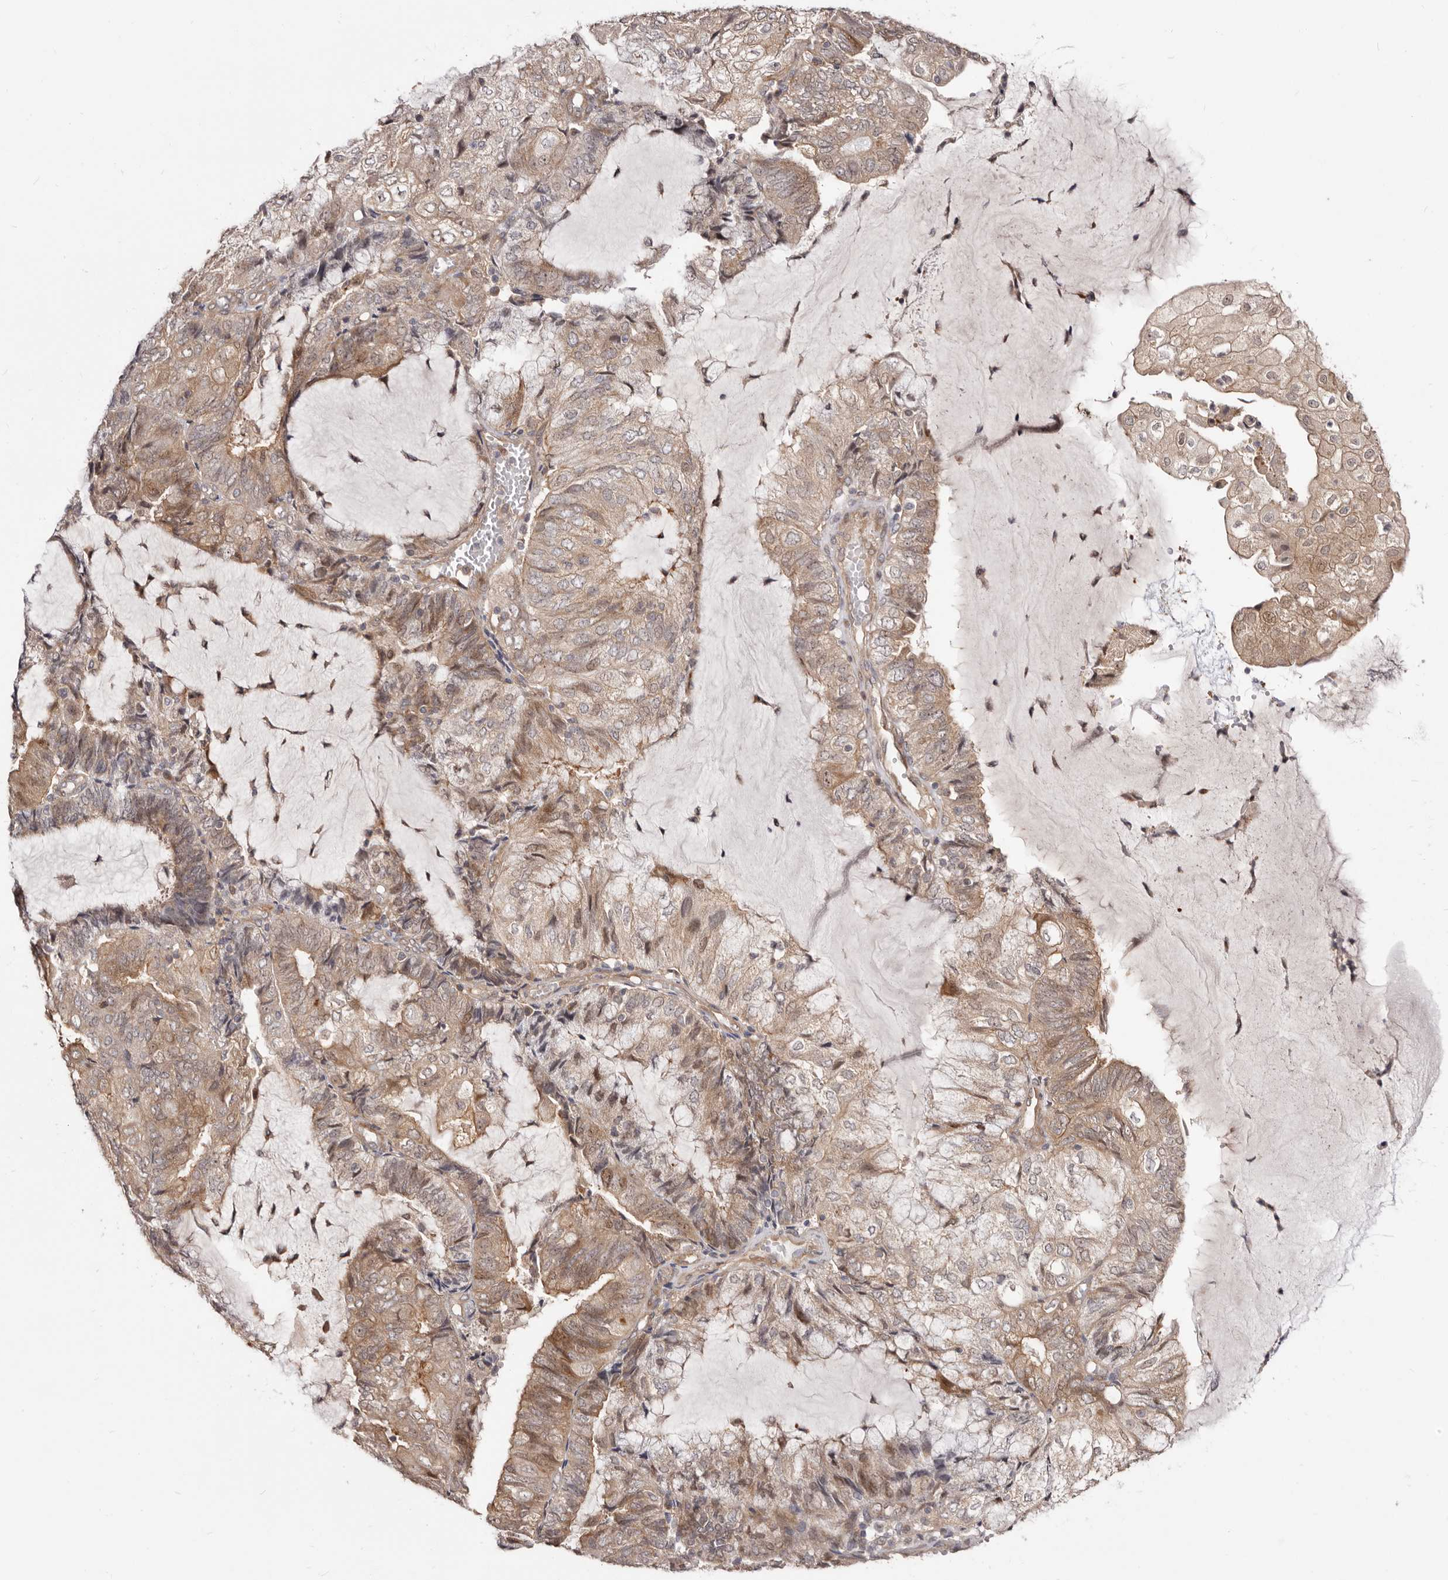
{"staining": {"intensity": "moderate", "quantity": "25%-75%", "location": "cytoplasmic/membranous,nuclear"}, "tissue": "endometrial cancer", "cell_type": "Tumor cells", "image_type": "cancer", "snomed": [{"axis": "morphology", "description": "Adenocarcinoma, NOS"}, {"axis": "topography", "description": "Endometrium"}], "caption": "Endometrial cancer (adenocarcinoma) stained with IHC shows moderate cytoplasmic/membranous and nuclear expression in about 25%-75% of tumor cells. The protein of interest is shown in brown color, while the nuclei are stained blue.", "gene": "GPATCH4", "patient": {"sex": "female", "age": 81}}